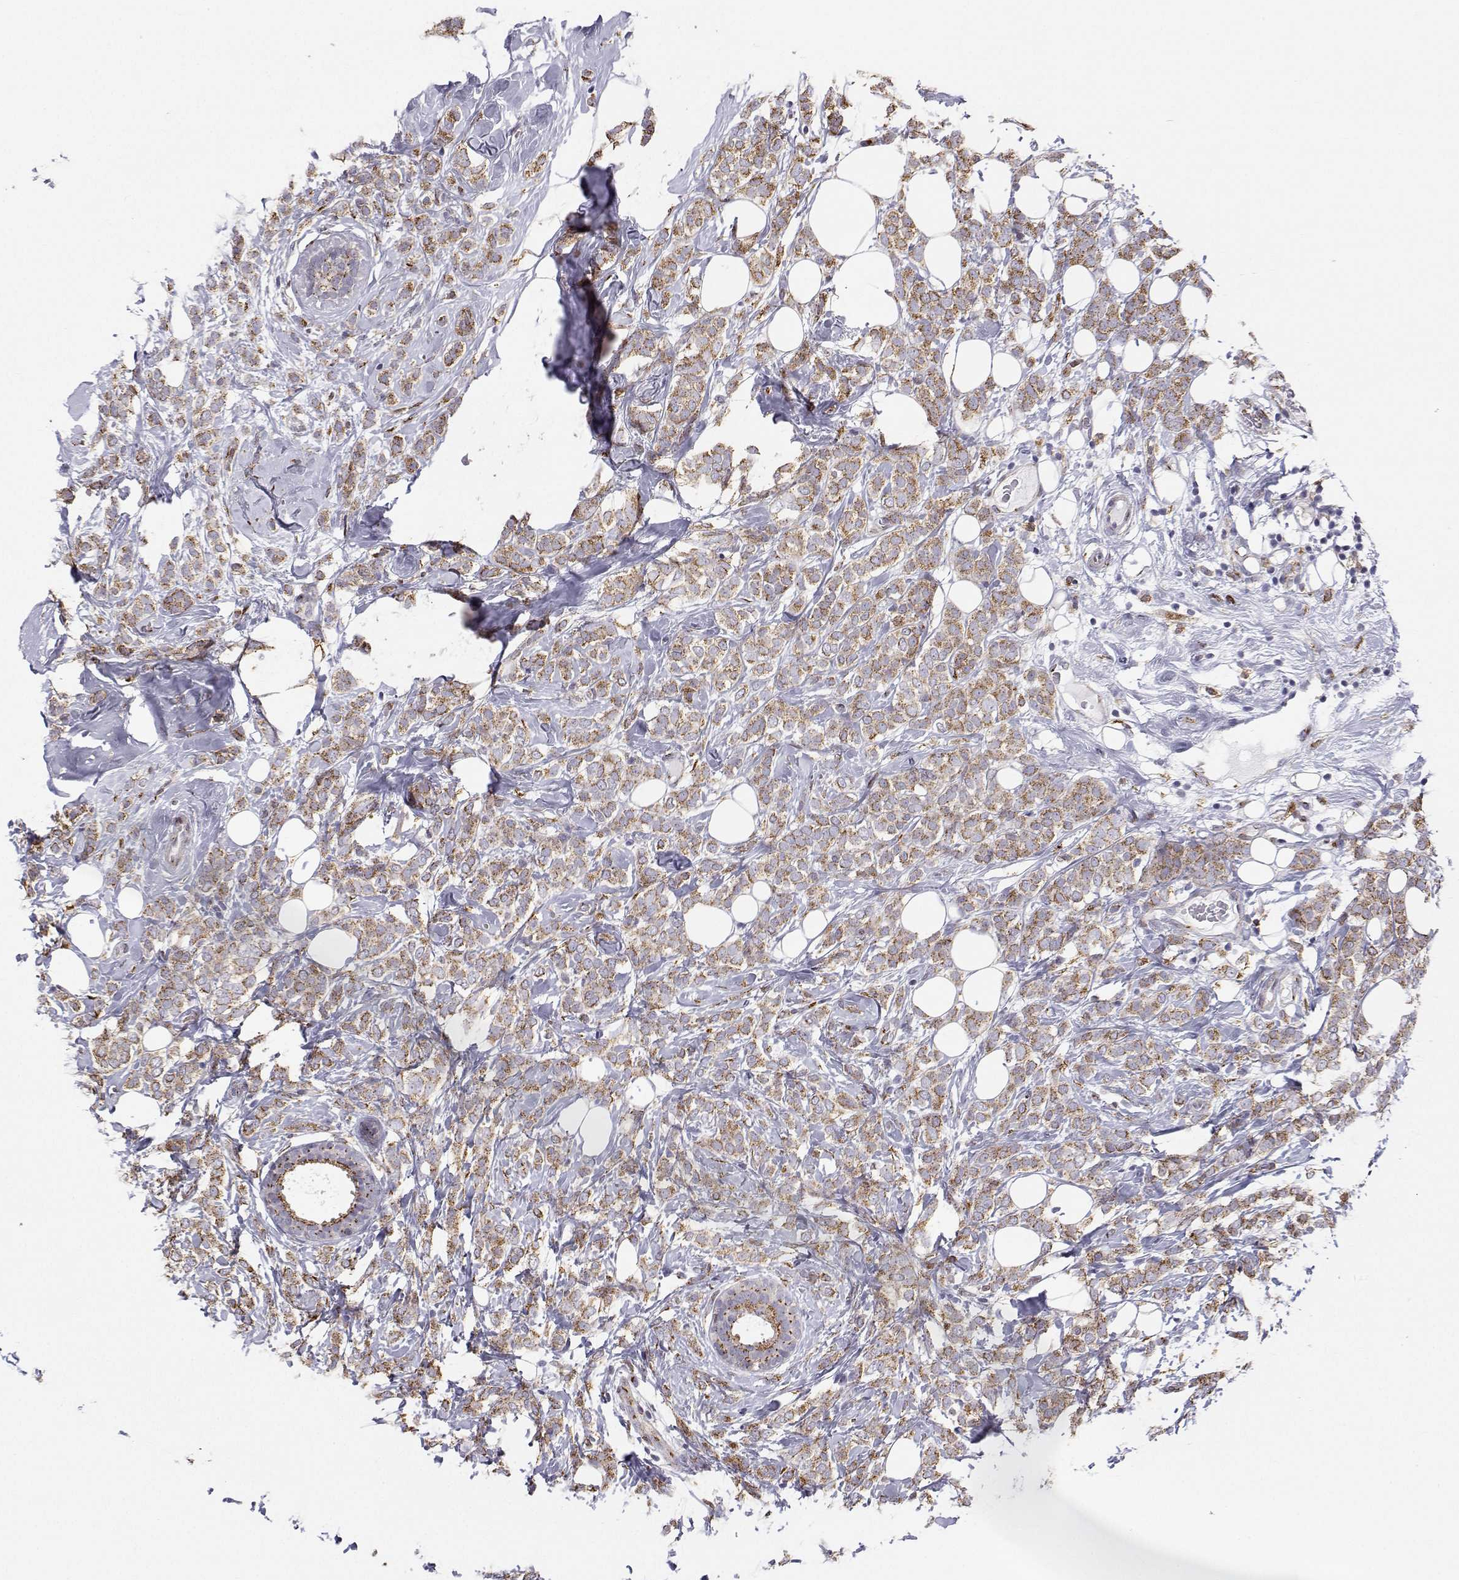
{"staining": {"intensity": "moderate", "quantity": ">75%", "location": "cytoplasmic/membranous"}, "tissue": "breast cancer", "cell_type": "Tumor cells", "image_type": "cancer", "snomed": [{"axis": "morphology", "description": "Lobular carcinoma"}, {"axis": "topography", "description": "Breast"}], "caption": "Immunohistochemistry of human lobular carcinoma (breast) displays medium levels of moderate cytoplasmic/membranous expression in approximately >75% of tumor cells. (DAB (3,3'-diaminobenzidine) = brown stain, brightfield microscopy at high magnification).", "gene": "STARD13", "patient": {"sex": "female", "age": 49}}